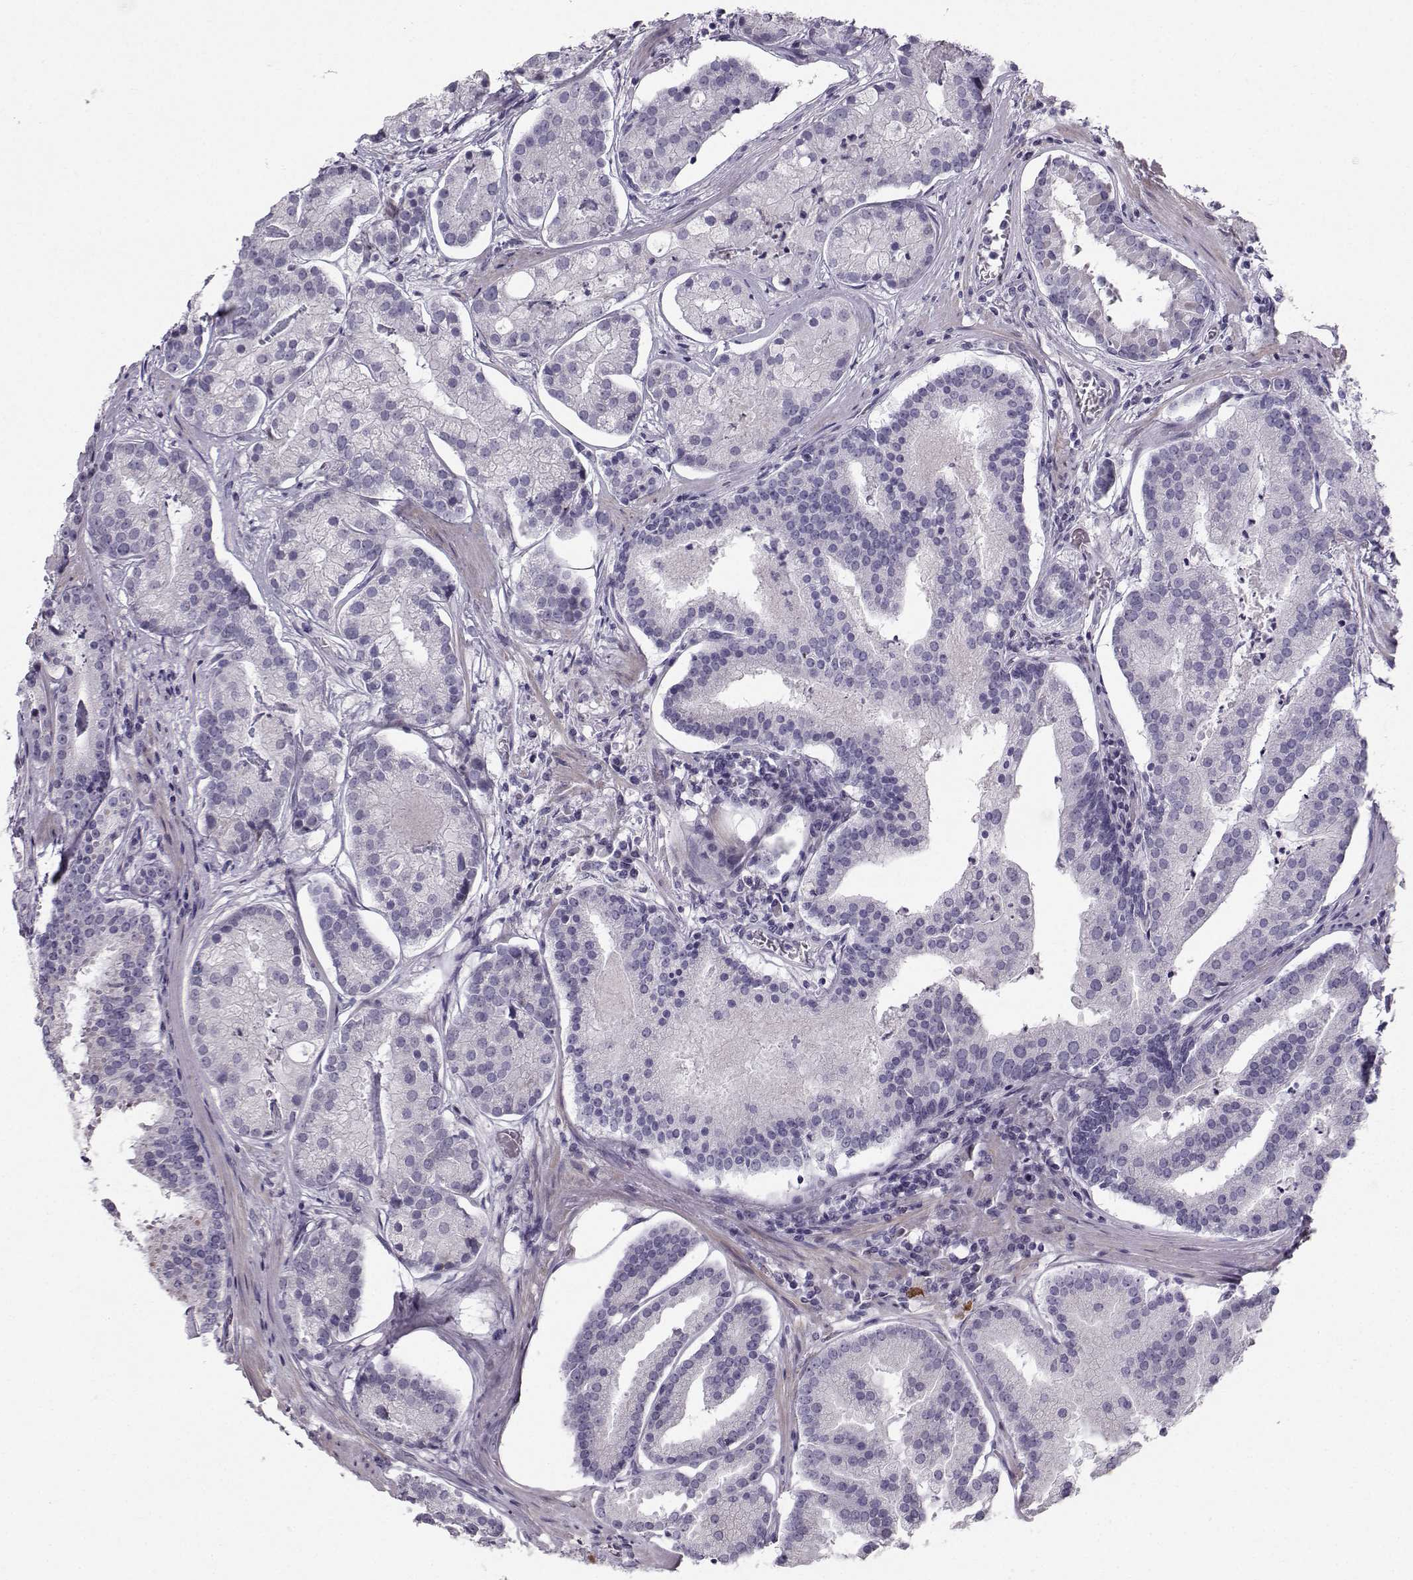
{"staining": {"intensity": "negative", "quantity": "none", "location": "none"}, "tissue": "prostate cancer", "cell_type": "Tumor cells", "image_type": "cancer", "snomed": [{"axis": "morphology", "description": "Adenocarcinoma, NOS"}, {"axis": "topography", "description": "Prostate and seminal vesicle, NOS"}, {"axis": "topography", "description": "Prostate"}], "caption": "This is an immunohistochemistry (IHC) micrograph of human prostate cancer. There is no expression in tumor cells.", "gene": "CASR", "patient": {"sex": "male", "age": 44}}